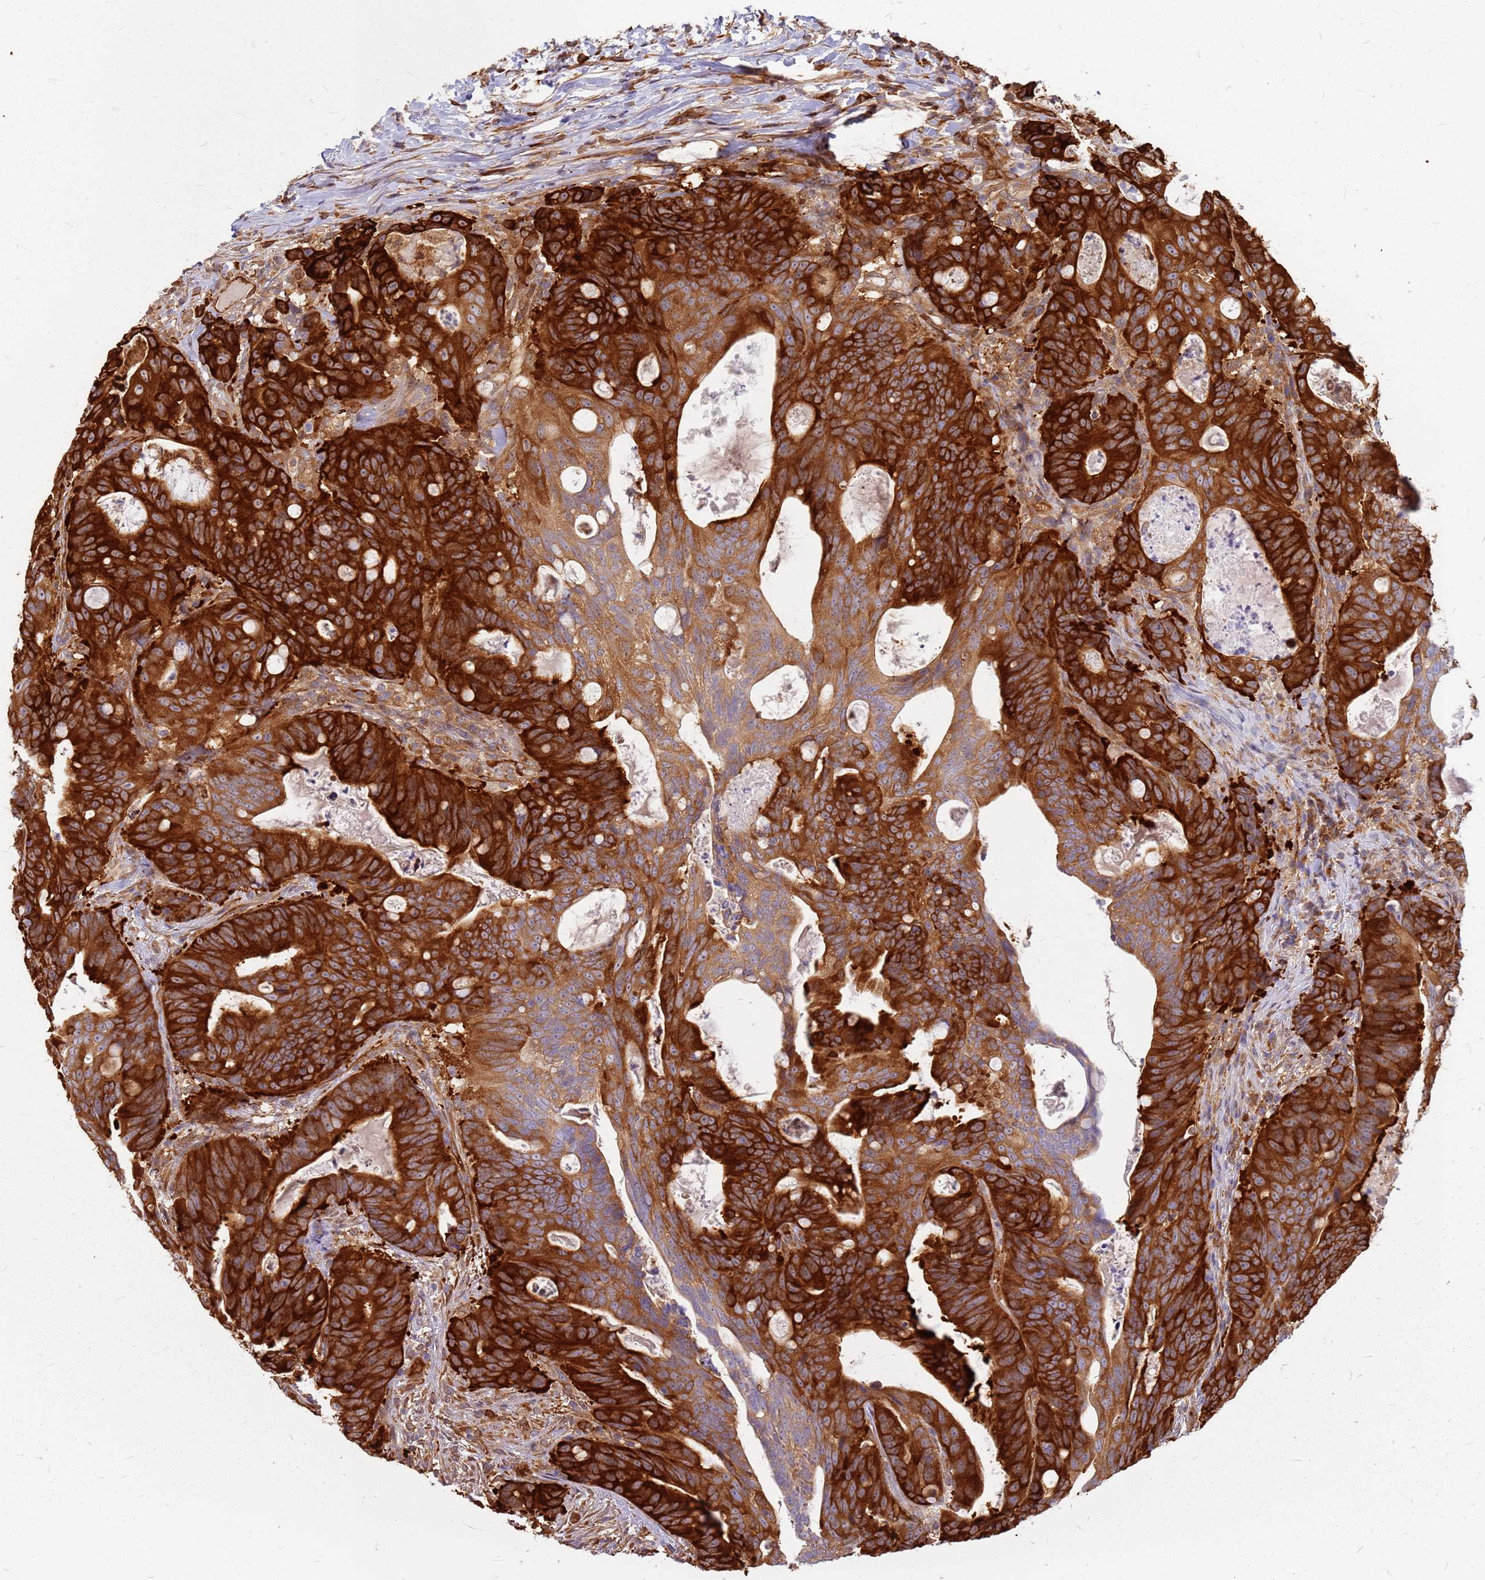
{"staining": {"intensity": "strong", "quantity": ">75%", "location": "cytoplasmic/membranous"}, "tissue": "colorectal cancer", "cell_type": "Tumor cells", "image_type": "cancer", "snomed": [{"axis": "morphology", "description": "Adenocarcinoma, NOS"}, {"axis": "topography", "description": "Colon"}], "caption": "Immunohistochemistry micrograph of neoplastic tissue: colorectal cancer (adenocarcinoma) stained using immunohistochemistry (IHC) reveals high levels of strong protein expression localized specifically in the cytoplasmic/membranous of tumor cells, appearing as a cytoplasmic/membranous brown color.", "gene": "HDX", "patient": {"sex": "female", "age": 82}}